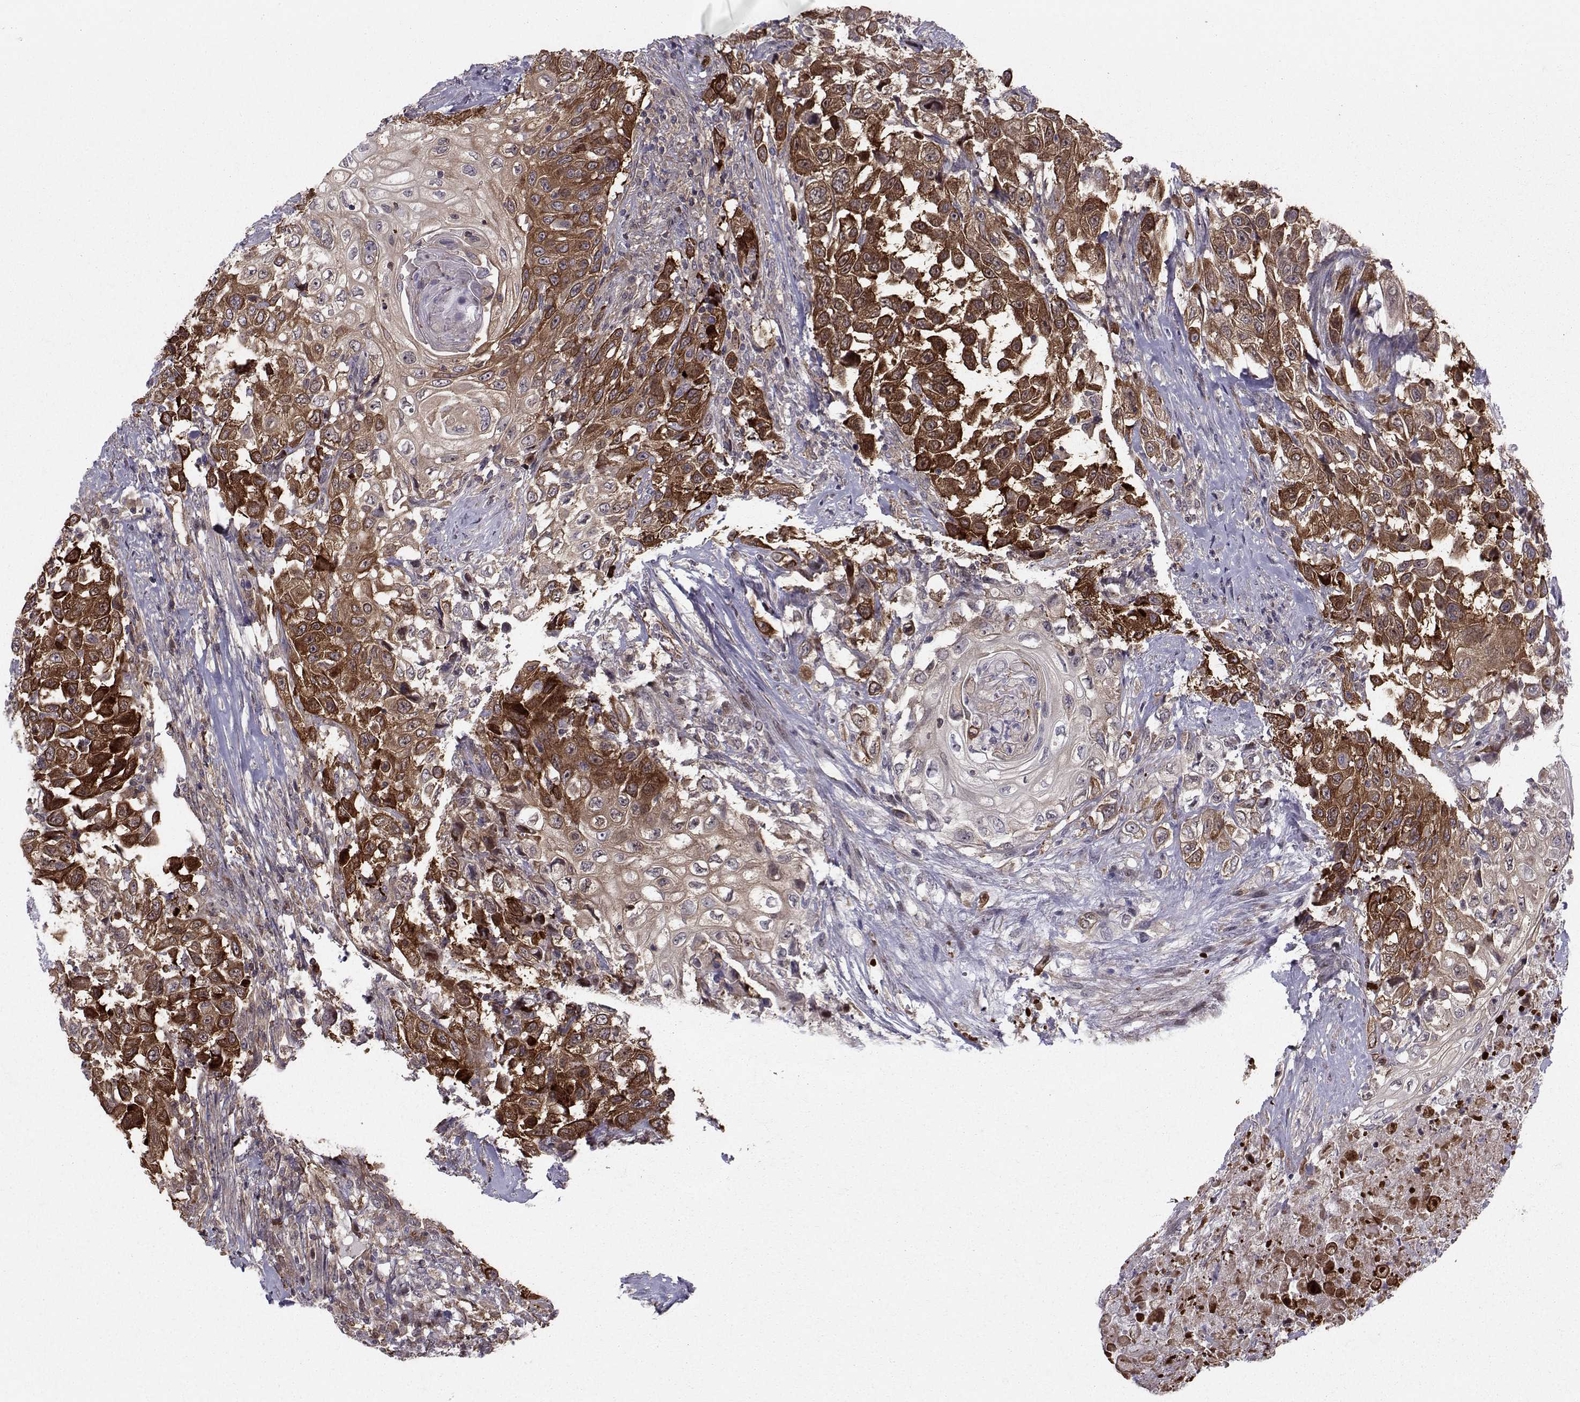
{"staining": {"intensity": "strong", "quantity": "25%-75%", "location": "cytoplasmic/membranous"}, "tissue": "urothelial cancer", "cell_type": "Tumor cells", "image_type": "cancer", "snomed": [{"axis": "morphology", "description": "Urothelial carcinoma, High grade"}, {"axis": "topography", "description": "Urinary bladder"}], "caption": "Tumor cells exhibit high levels of strong cytoplasmic/membranous staining in approximately 25%-75% of cells in high-grade urothelial carcinoma.", "gene": "HSP90AB1", "patient": {"sex": "female", "age": 56}}